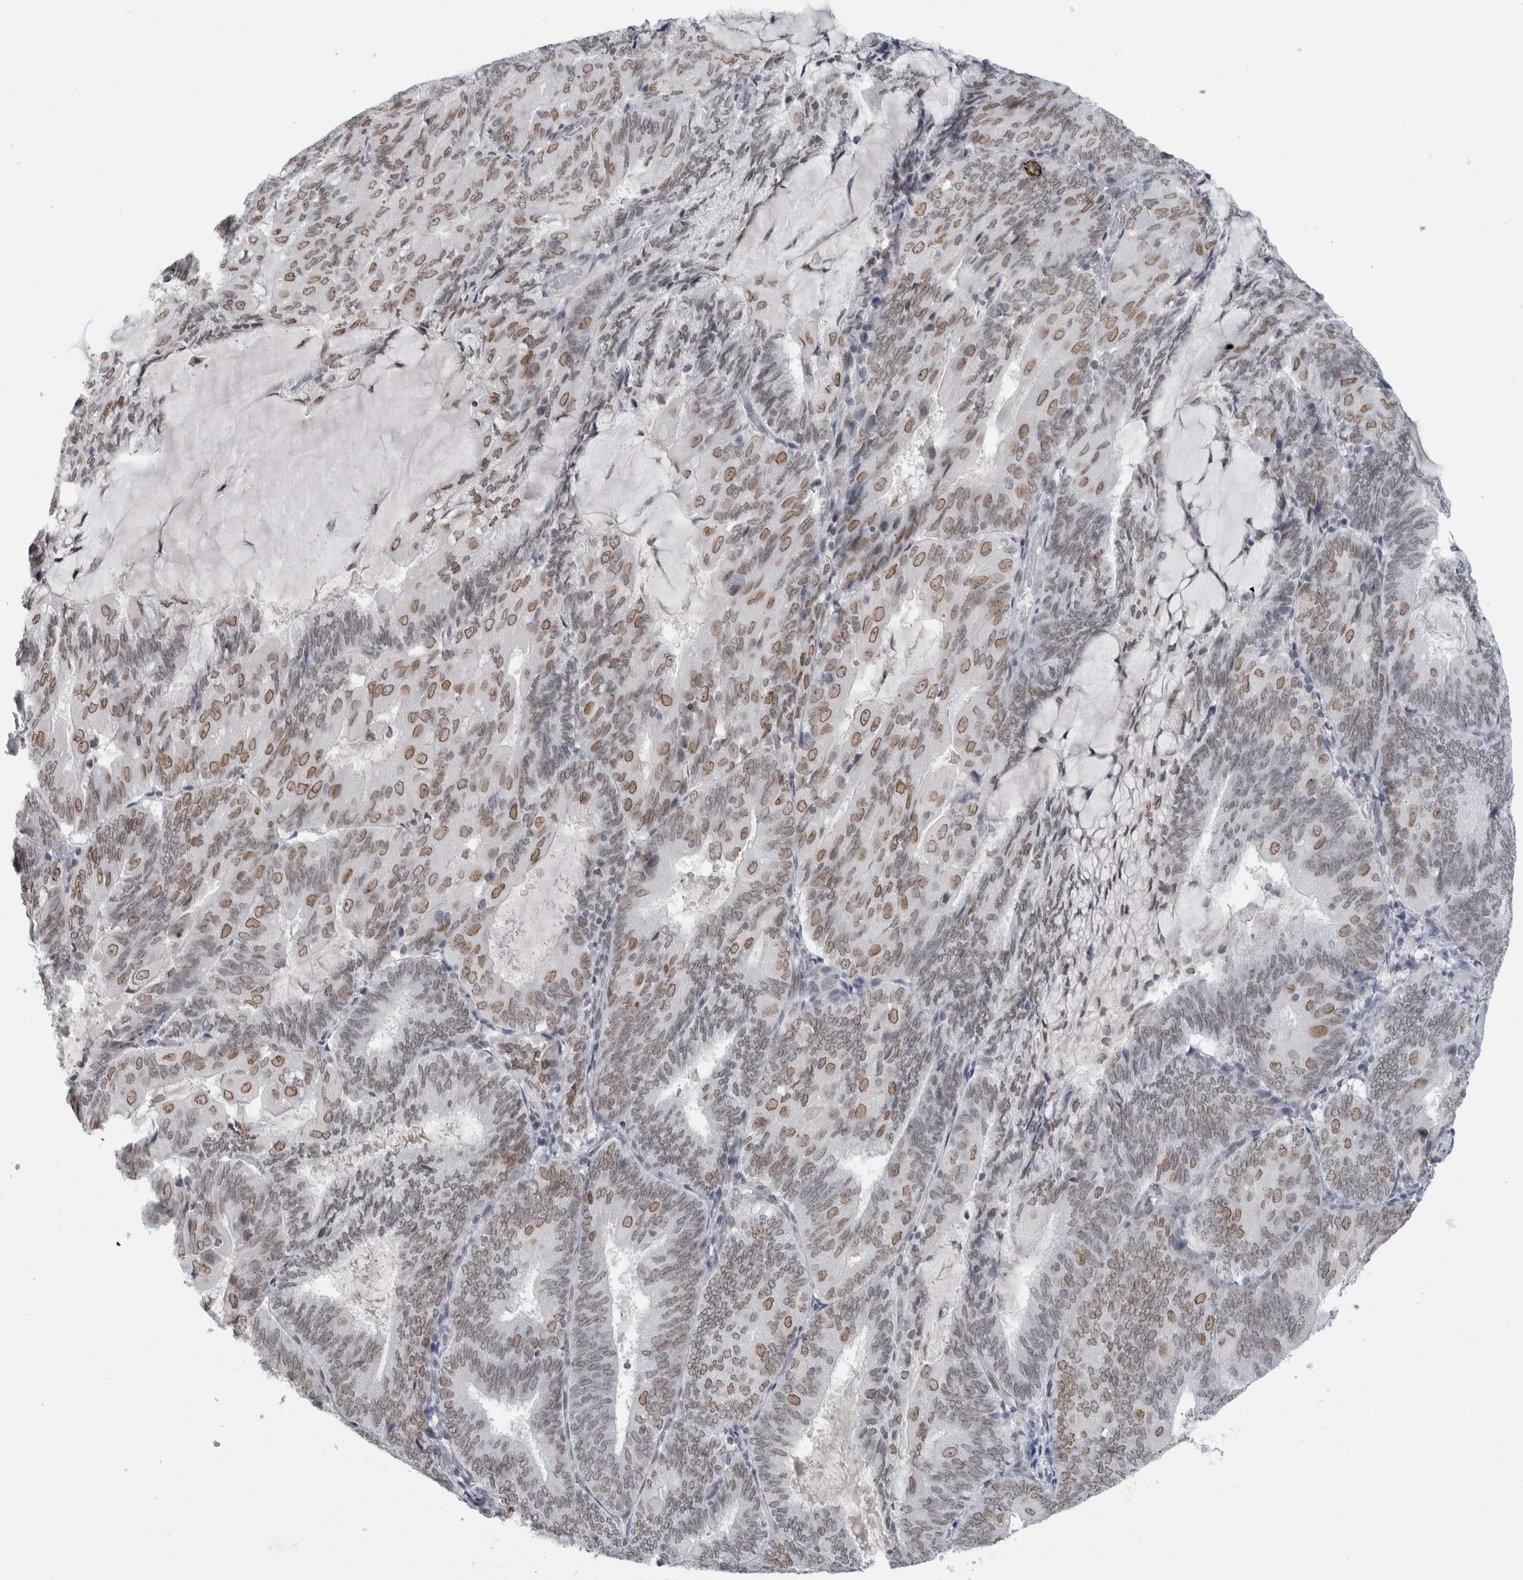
{"staining": {"intensity": "weak", "quantity": ">75%", "location": "cytoplasmic/membranous,nuclear"}, "tissue": "endometrial cancer", "cell_type": "Tumor cells", "image_type": "cancer", "snomed": [{"axis": "morphology", "description": "Adenocarcinoma, NOS"}, {"axis": "topography", "description": "Endometrium"}], "caption": "An image of adenocarcinoma (endometrial) stained for a protein reveals weak cytoplasmic/membranous and nuclear brown staining in tumor cells. (DAB IHC with brightfield microscopy, high magnification).", "gene": "ZNF770", "patient": {"sex": "female", "age": 81}}